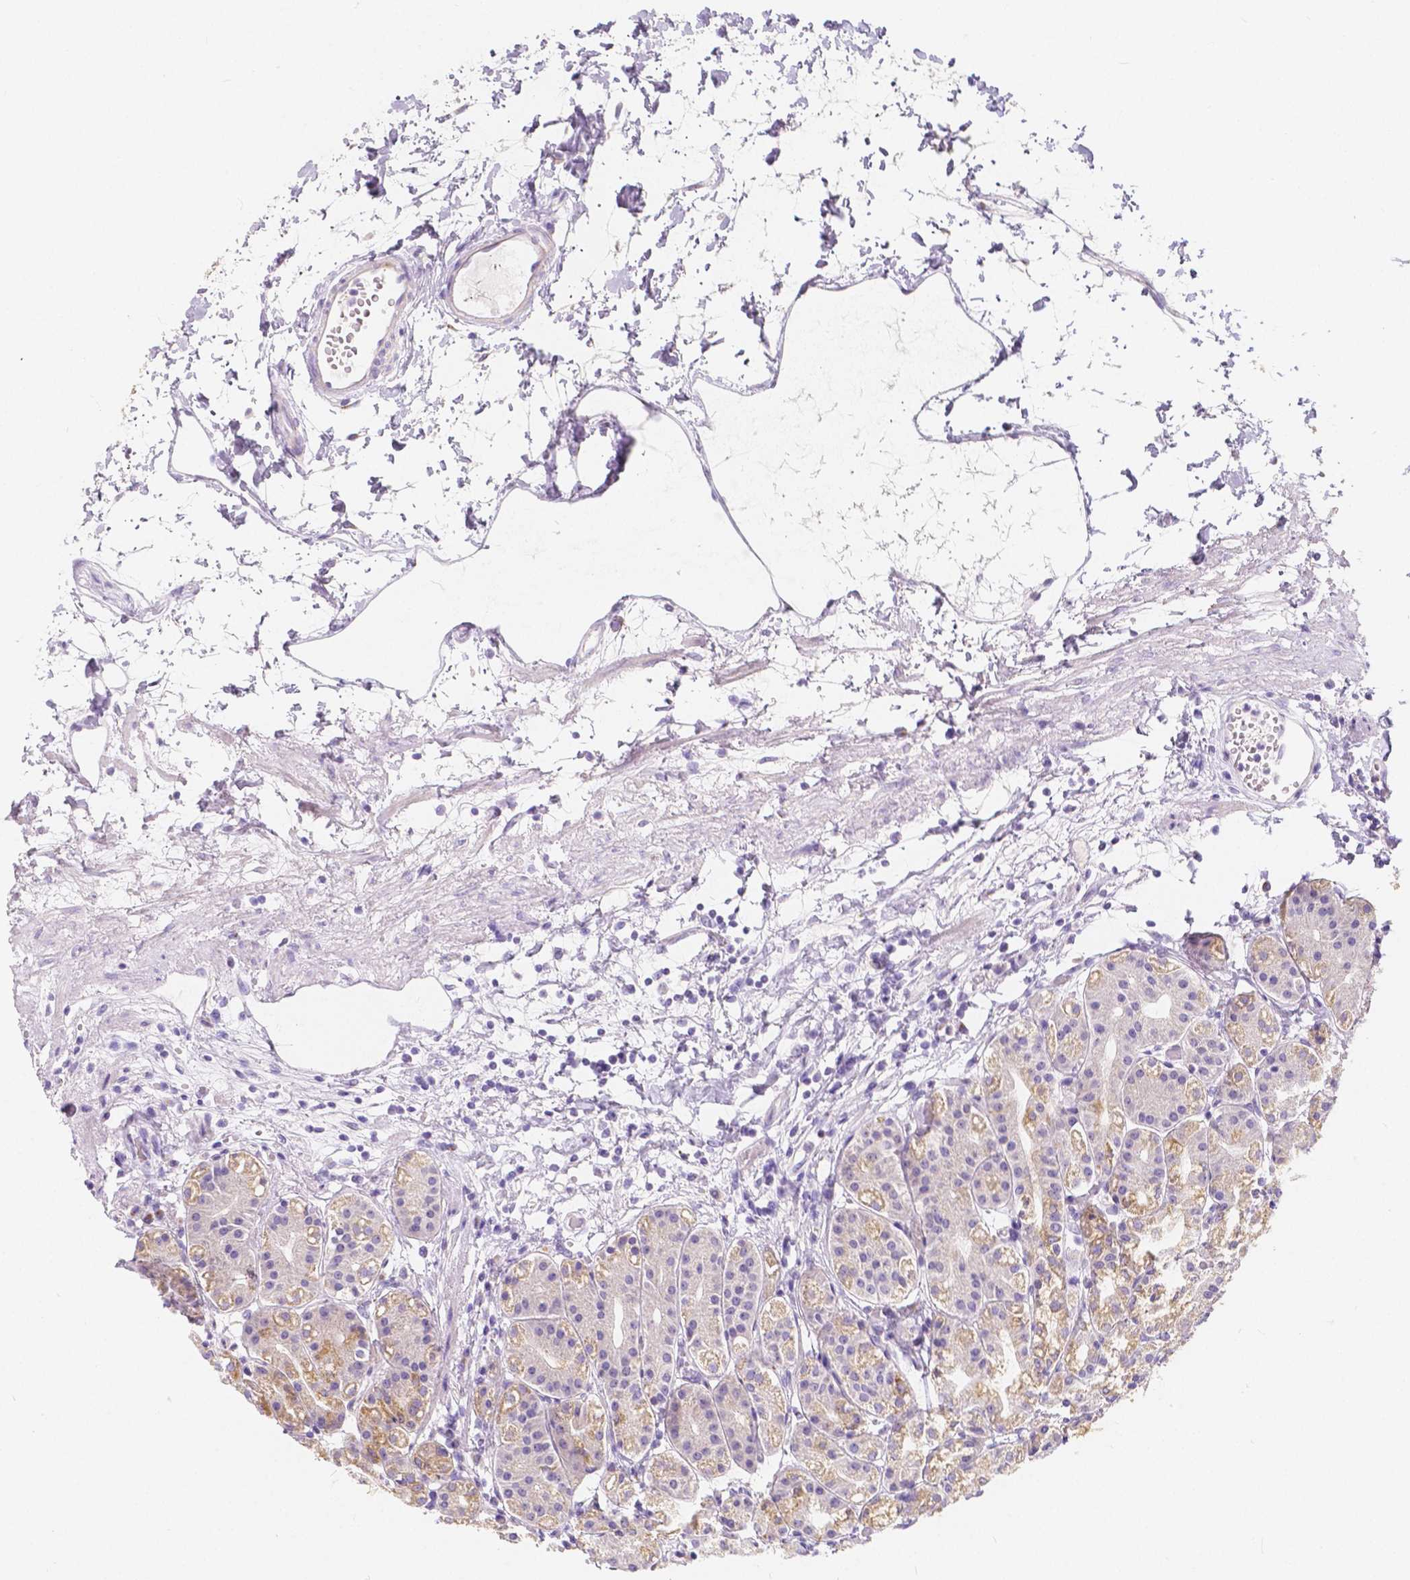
{"staining": {"intensity": "moderate", "quantity": ">75%", "location": "cytoplasmic/membranous"}, "tissue": "stomach", "cell_type": "Glandular cells", "image_type": "normal", "snomed": [{"axis": "morphology", "description": "Normal tissue, NOS"}, {"axis": "topography", "description": "Skeletal muscle"}, {"axis": "topography", "description": "Stomach"}], "caption": "Human stomach stained for a protein (brown) reveals moderate cytoplasmic/membranous positive staining in about >75% of glandular cells.", "gene": "RNF186", "patient": {"sex": "female", "age": 57}}